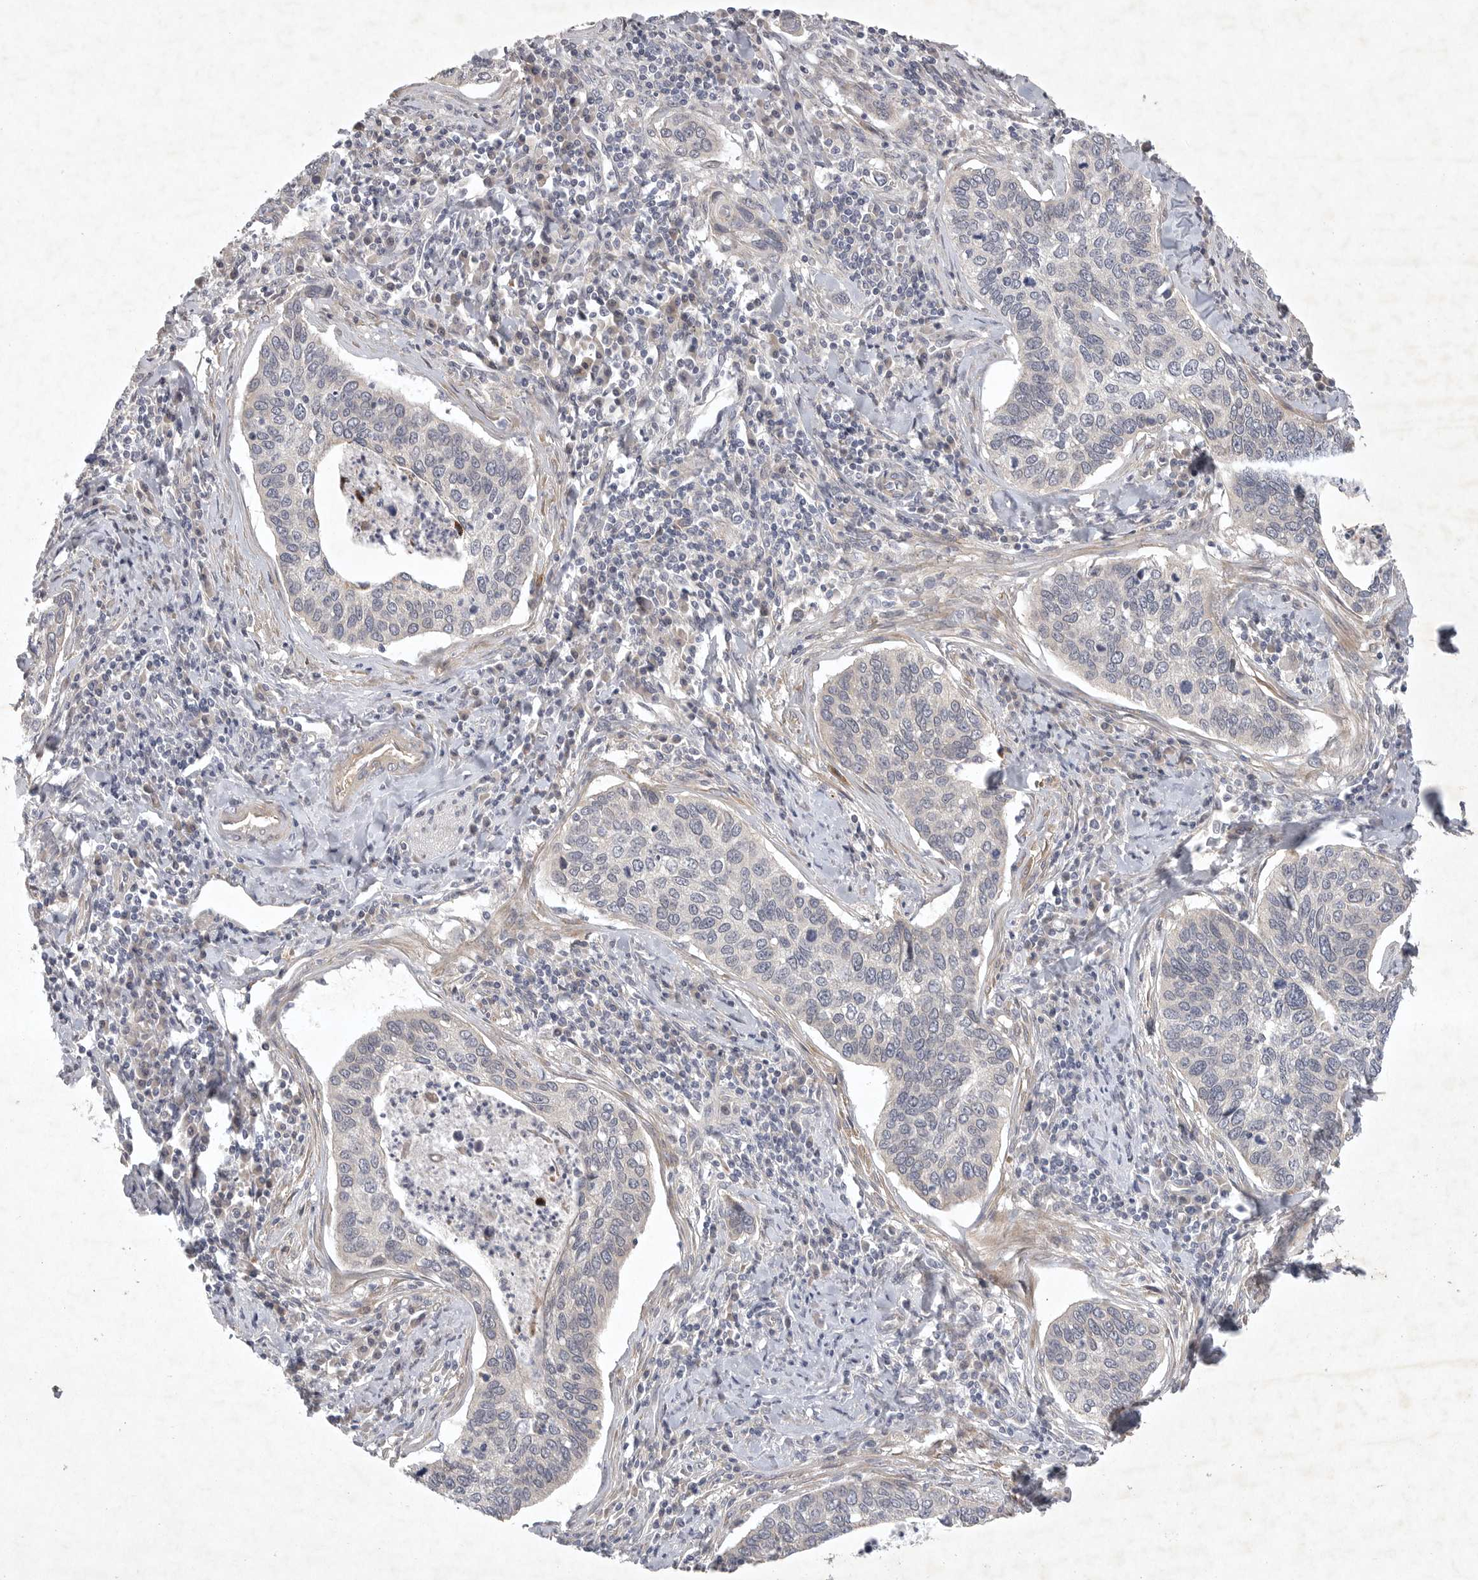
{"staining": {"intensity": "negative", "quantity": "none", "location": "none"}, "tissue": "cervical cancer", "cell_type": "Tumor cells", "image_type": "cancer", "snomed": [{"axis": "morphology", "description": "Squamous cell carcinoma, NOS"}, {"axis": "topography", "description": "Cervix"}], "caption": "High magnification brightfield microscopy of cervical squamous cell carcinoma stained with DAB (brown) and counterstained with hematoxylin (blue): tumor cells show no significant positivity.", "gene": "BZW2", "patient": {"sex": "female", "age": 53}}